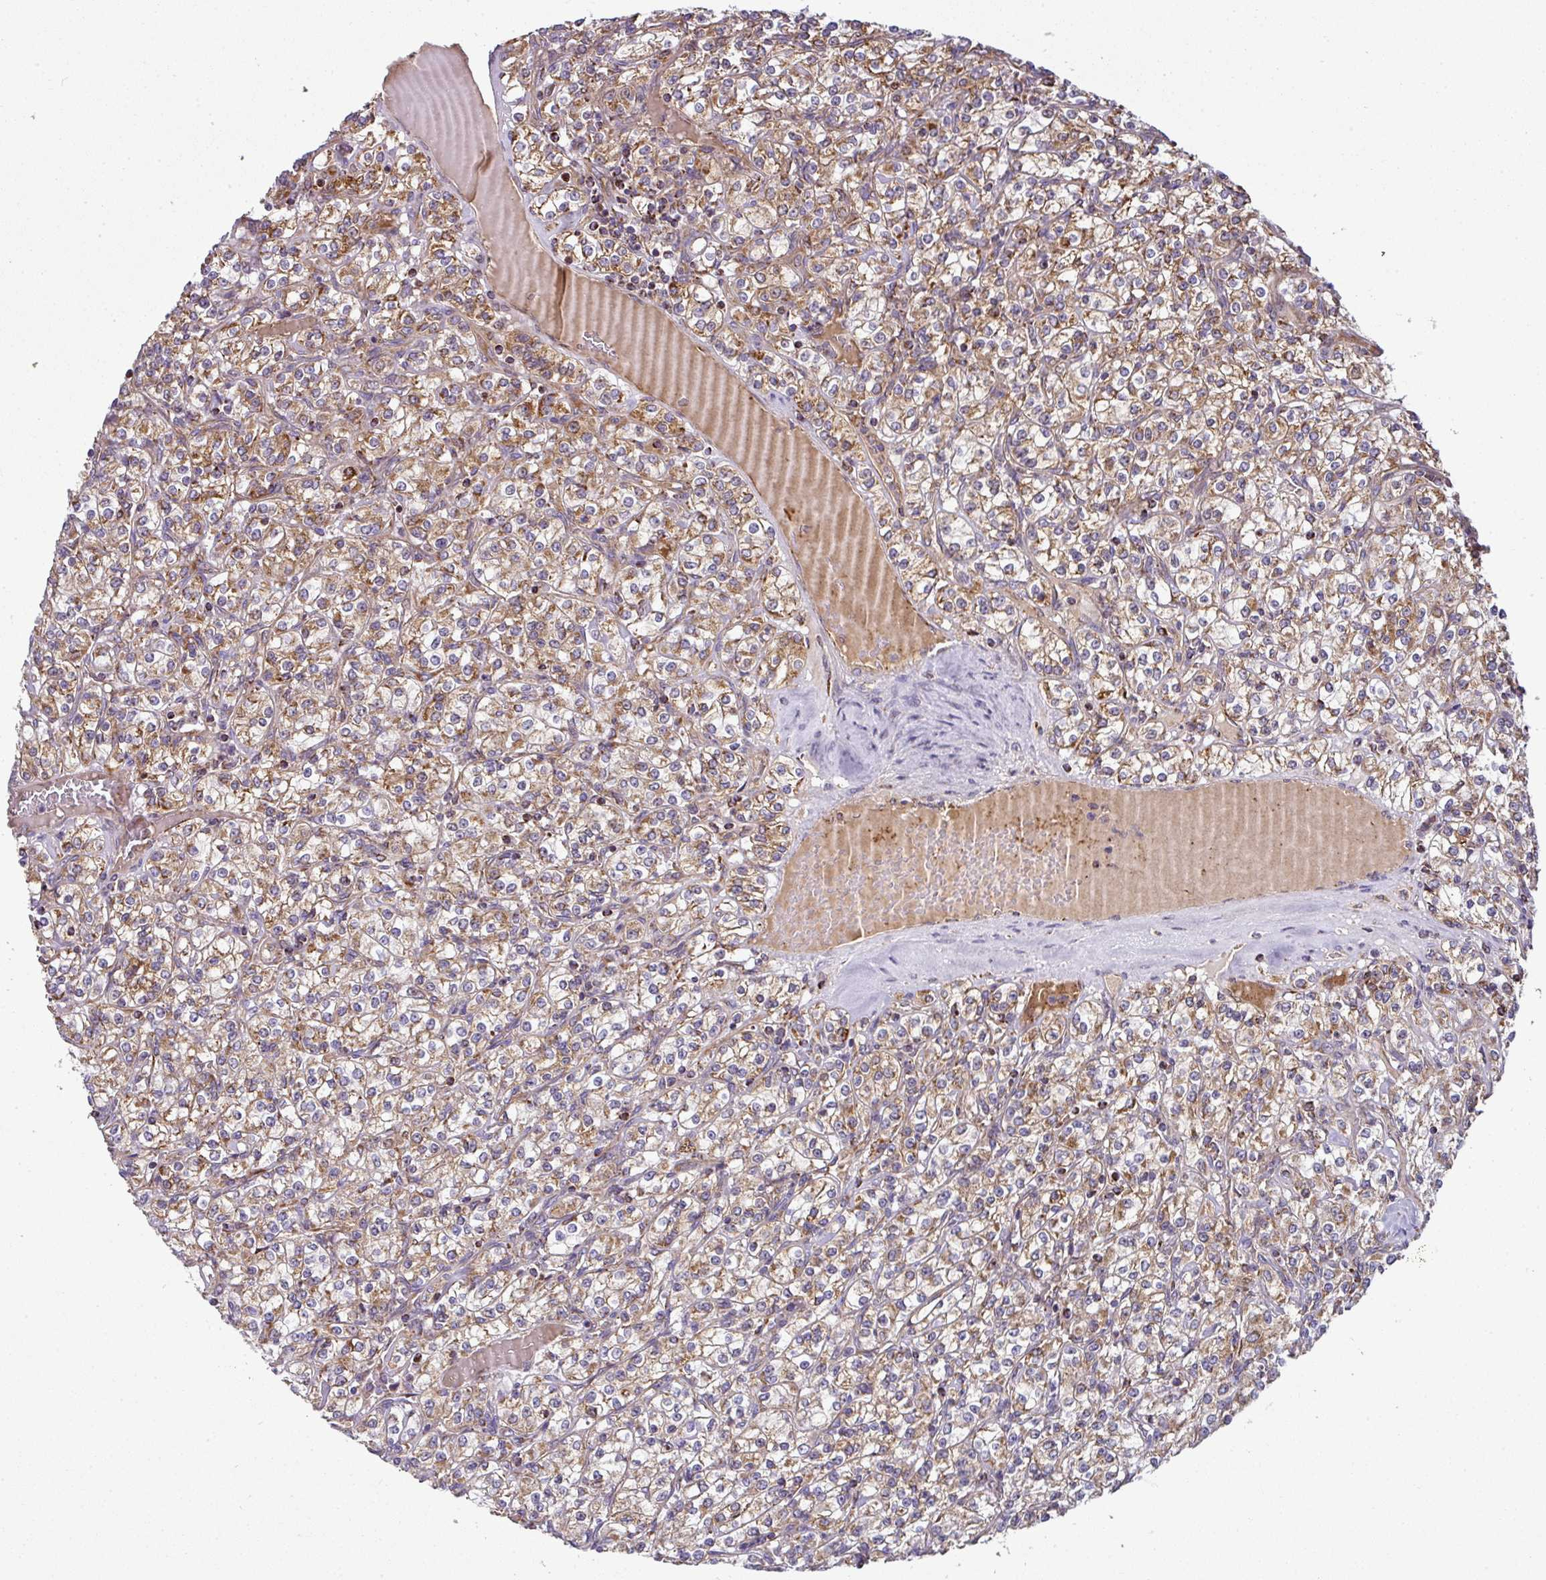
{"staining": {"intensity": "moderate", "quantity": ">75%", "location": "cytoplasmic/membranous"}, "tissue": "renal cancer", "cell_type": "Tumor cells", "image_type": "cancer", "snomed": [{"axis": "morphology", "description": "Adenocarcinoma, NOS"}, {"axis": "topography", "description": "Kidney"}], "caption": "A brown stain labels moderate cytoplasmic/membranous expression of a protein in human renal cancer (adenocarcinoma) tumor cells.", "gene": "PRELID3B", "patient": {"sex": "male", "age": 77}}